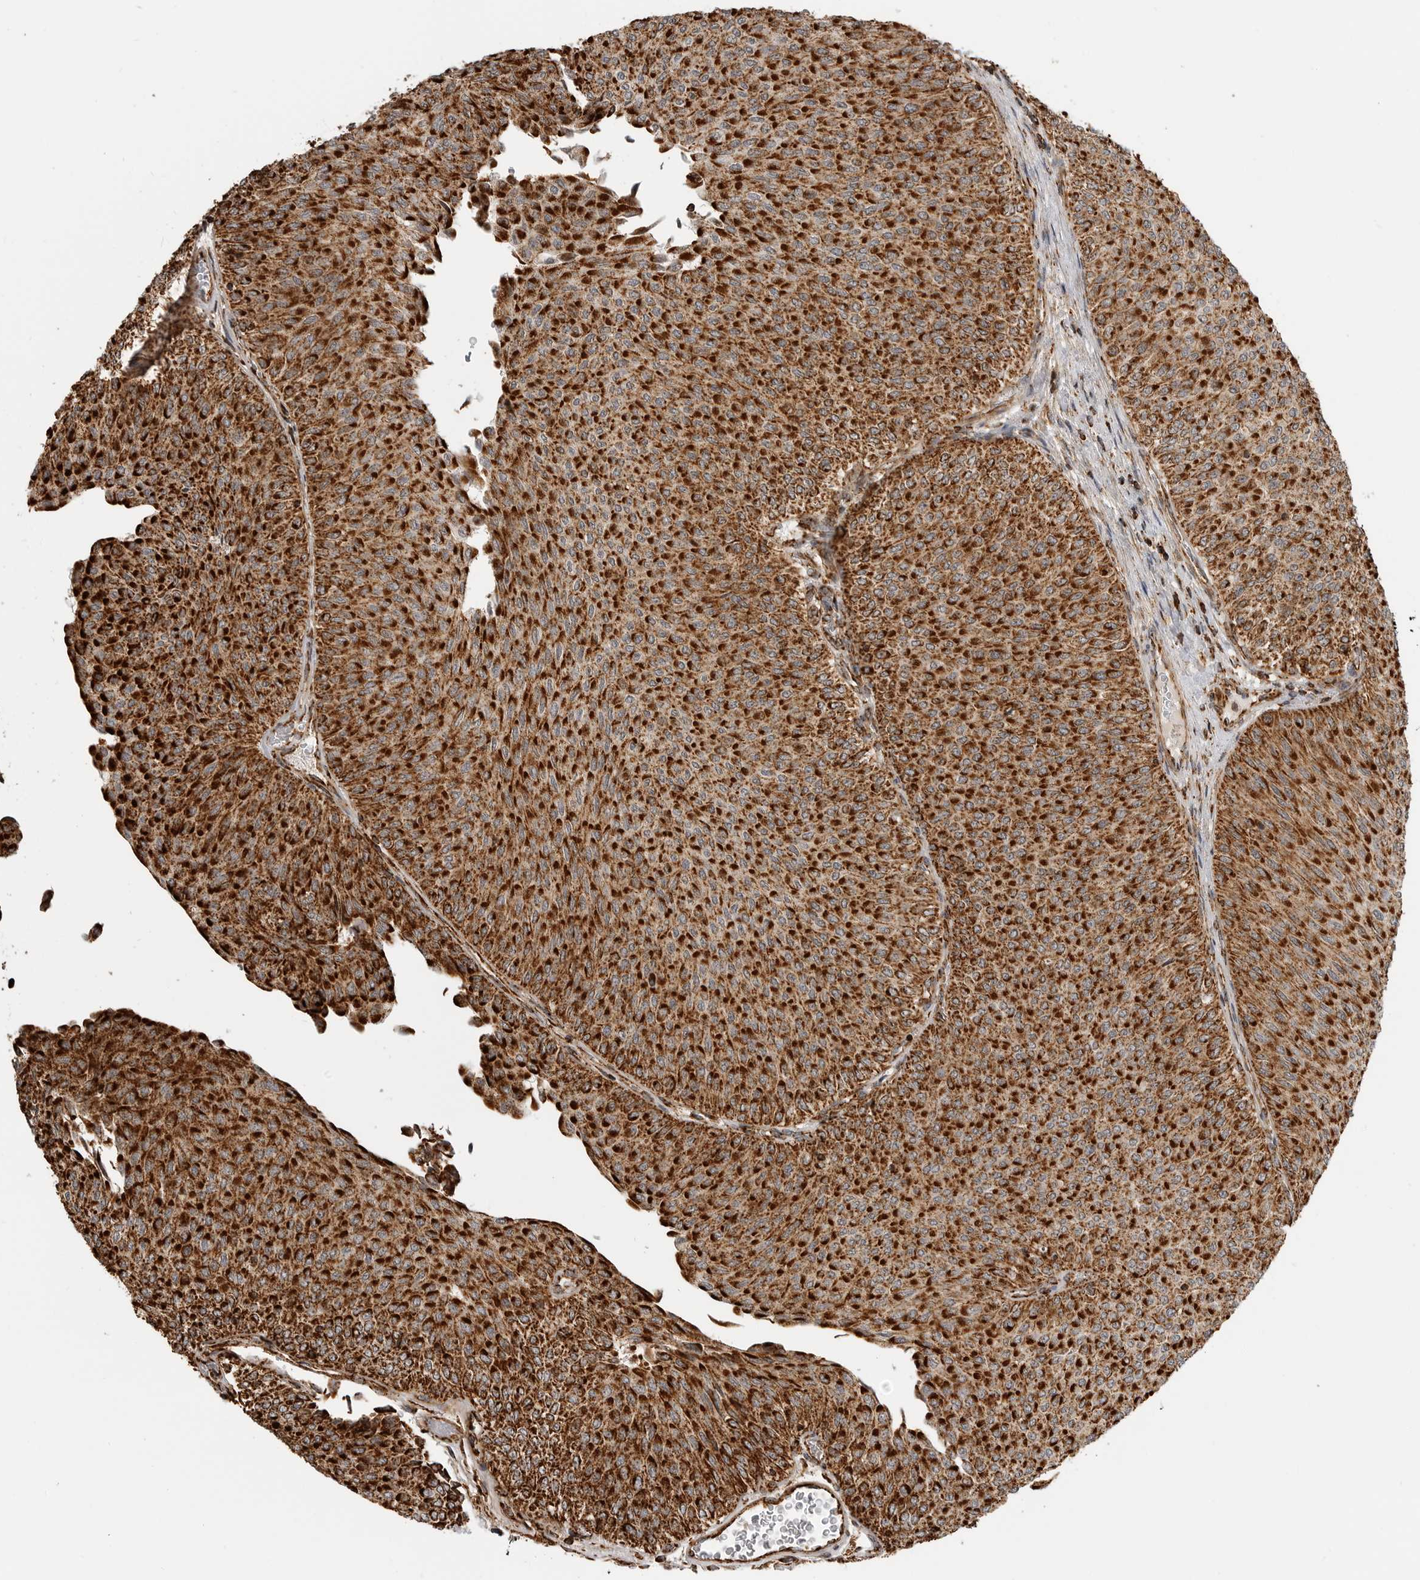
{"staining": {"intensity": "strong", "quantity": ">75%", "location": "cytoplasmic/membranous"}, "tissue": "urothelial cancer", "cell_type": "Tumor cells", "image_type": "cancer", "snomed": [{"axis": "morphology", "description": "Urothelial carcinoma, Low grade"}, {"axis": "topography", "description": "Urinary bladder"}], "caption": "Human low-grade urothelial carcinoma stained with a protein marker shows strong staining in tumor cells.", "gene": "BMP2K", "patient": {"sex": "male", "age": 78}}